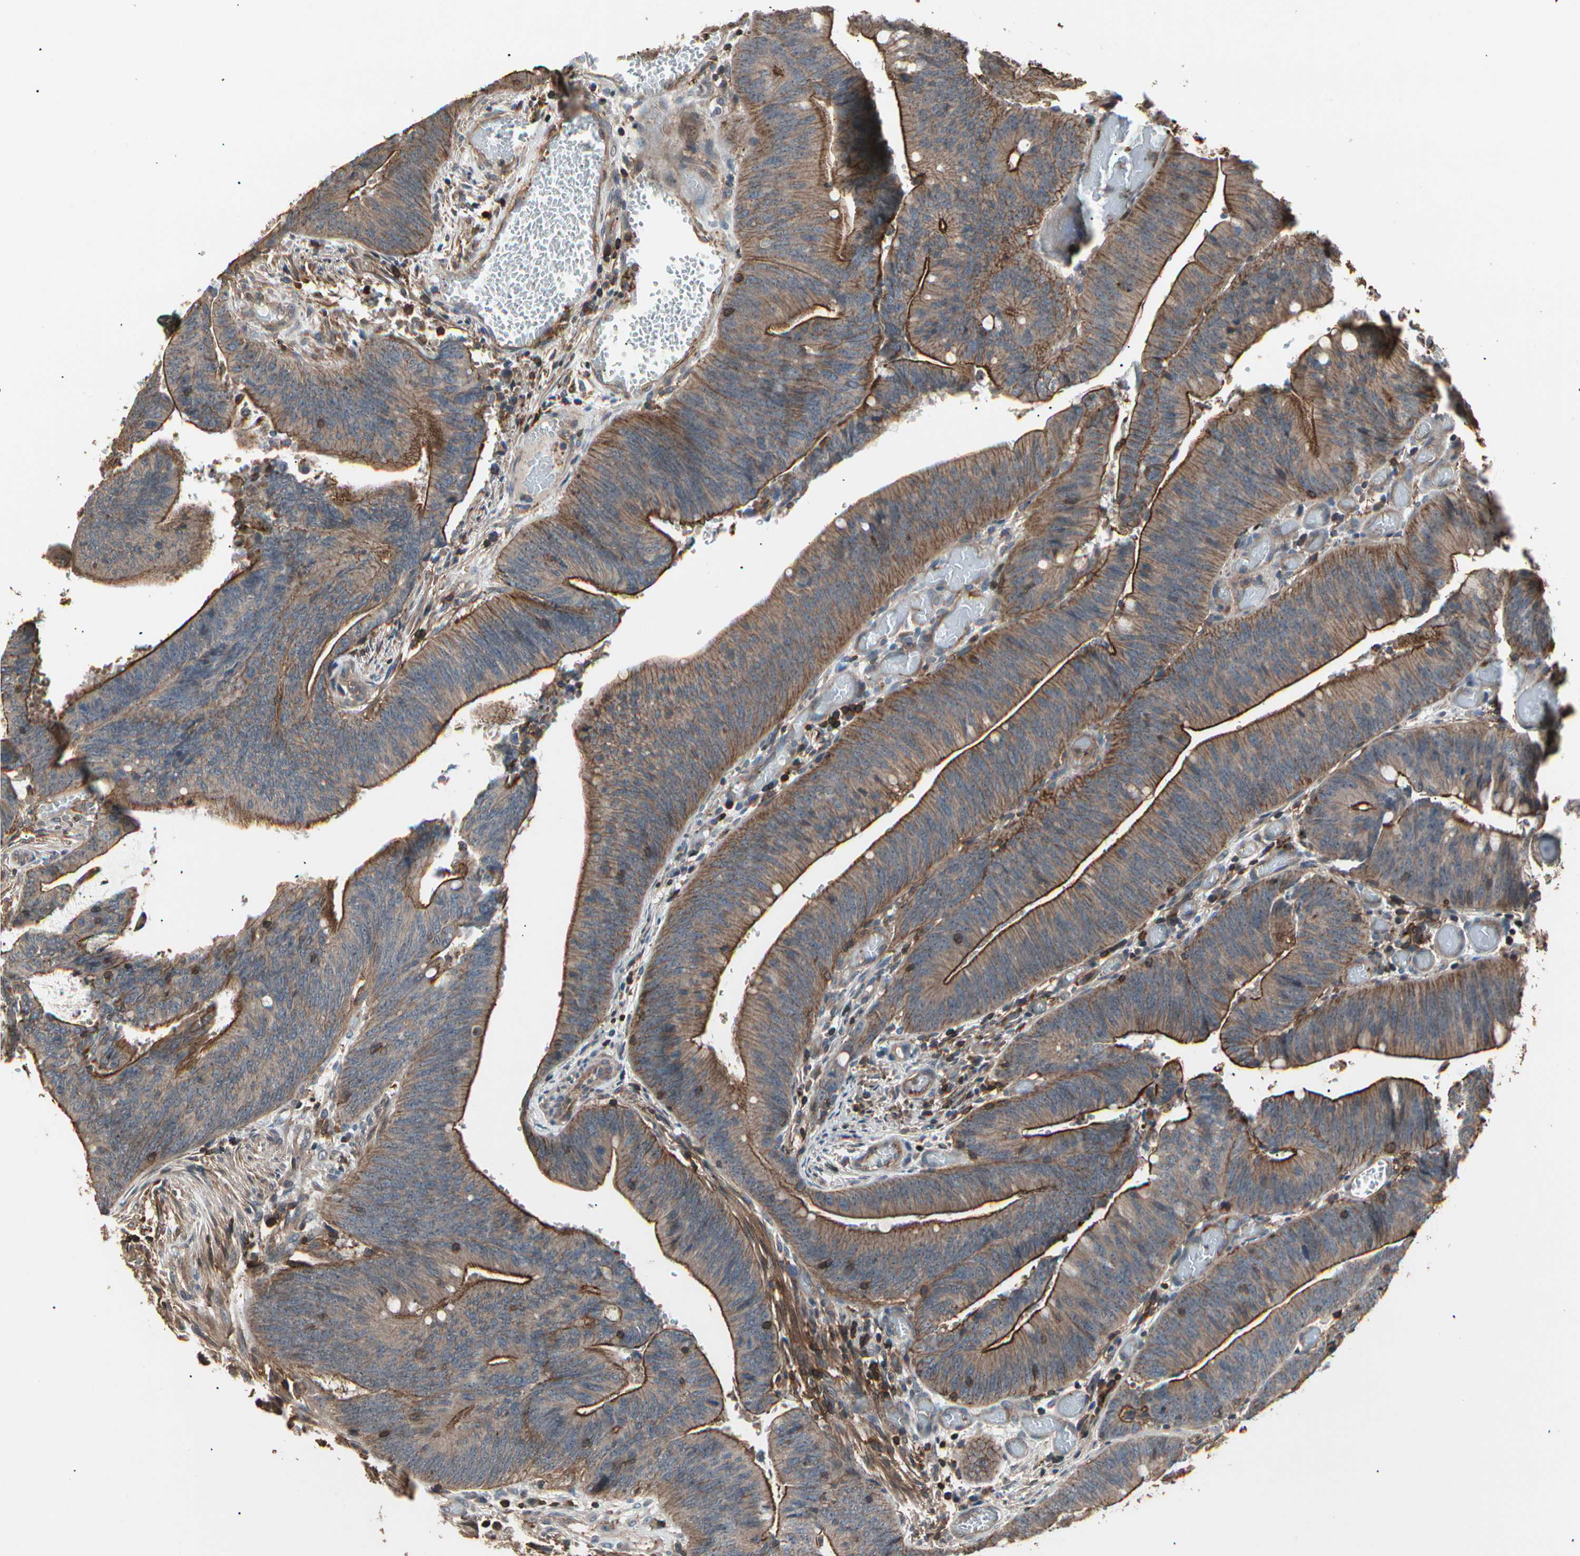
{"staining": {"intensity": "moderate", "quantity": ">75%", "location": "cytoplasmic/membranous"}, "tissue": "colorectal cancer", "cell_type": "Tumor cells", "image_type": "cancer", "snomed": [{"axis": "morphology", "description": "Adenocarcinoma, NOS"}, {"axis": "topography", "description": "Rectum"}], "caption": "An IHC image of neoplastic tissue is shown. Protein staining in brown highlights moderate cytoplasmic/membranous positivity in colorectal adenocarcinoma within tumor cells.", "gene": "MAPK13", "patient": {"sex": "female", "age": 66}}